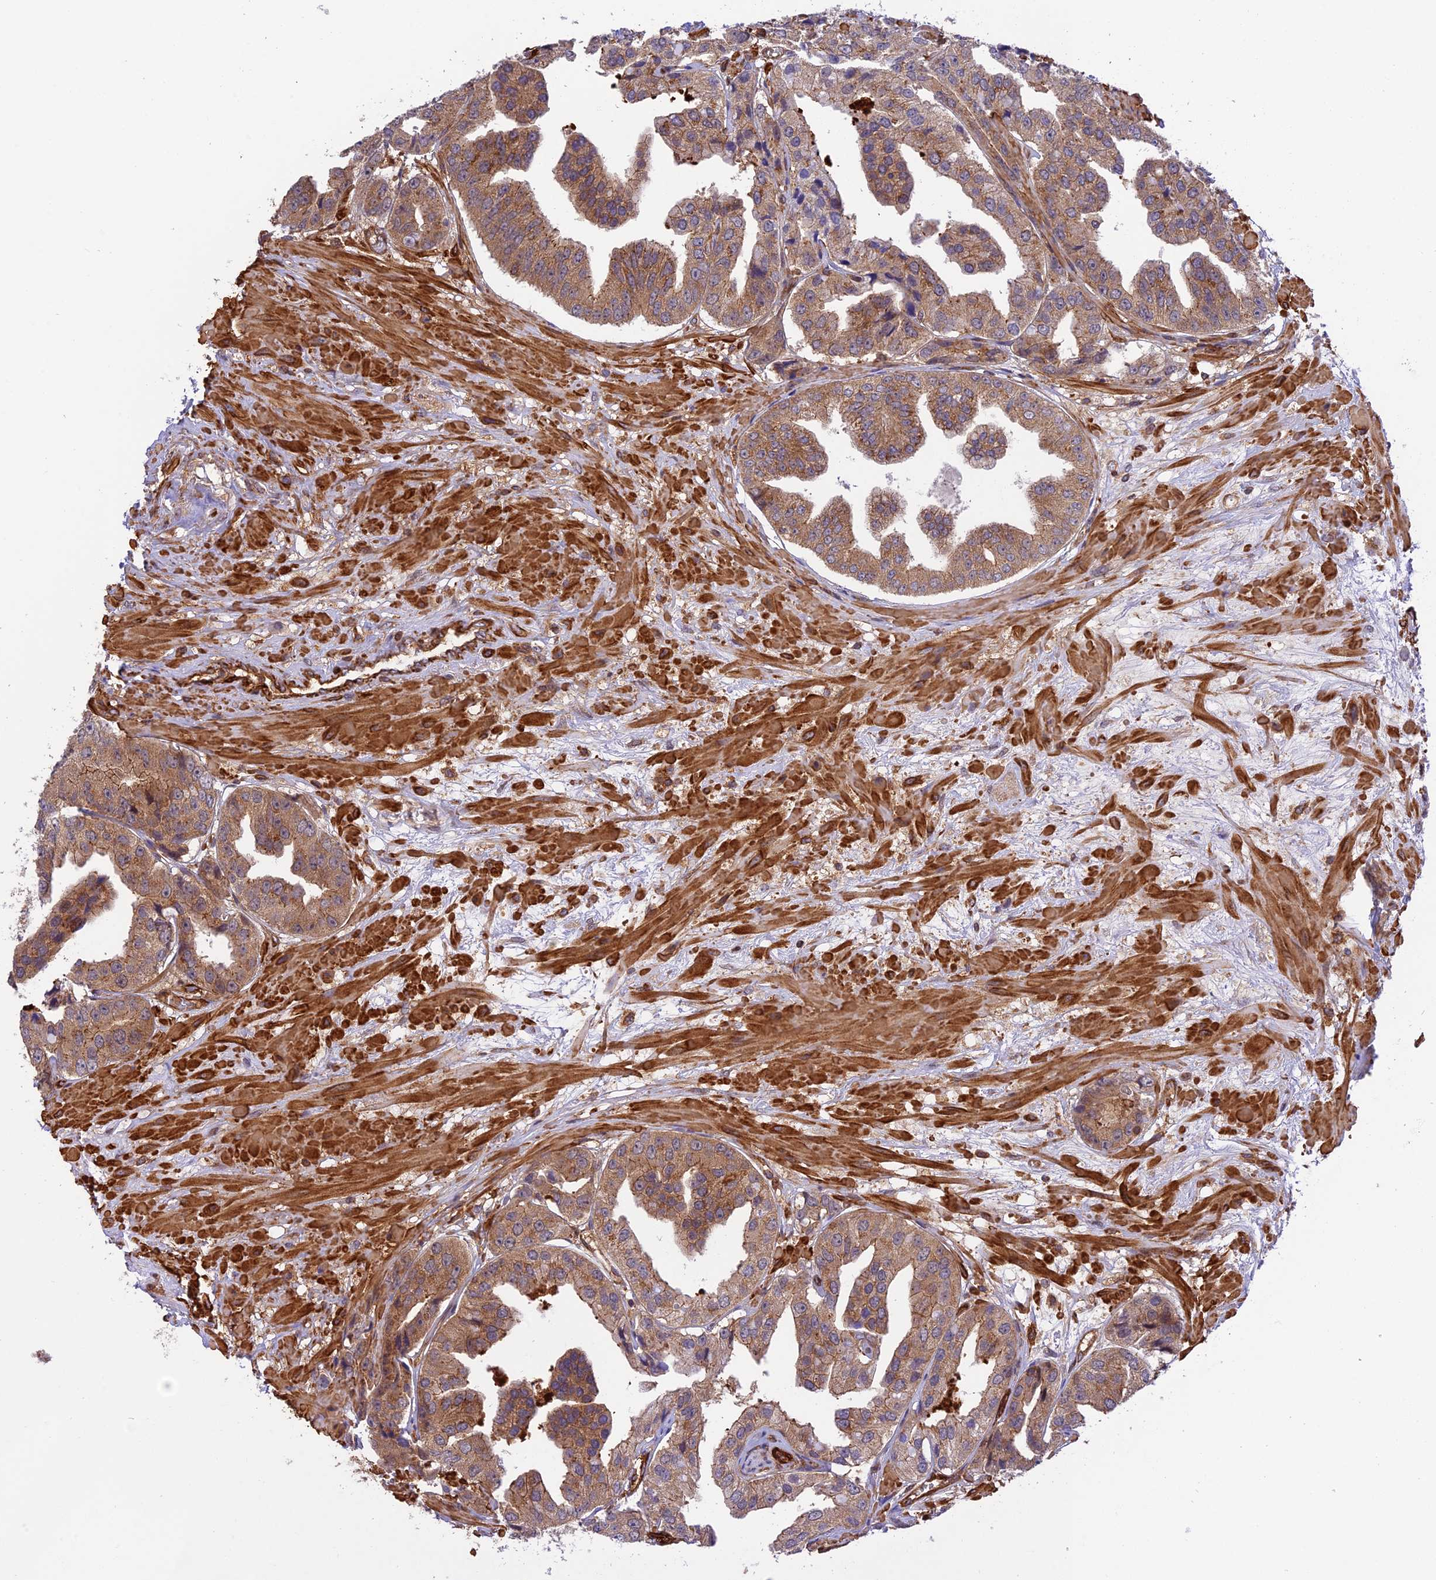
{"staining": {"intensity": "moderate", "quantity": ">75%", "location": "cytoplasmic/membranous"}, "tissue": "prostate cancer", "cell_type": "Tumor cells", "image_type": "cancer", "snomed": [{"axis": "morphology", "description": "Adenocarcinoma, High grade"}, {"axis": "topography", "description": "Prostate"}], "caption": "Tumor cells exhibit medium levels of moderate cytoplasmic/membranous expression in about >75% of cells in prostate cancer. The staining was performed using DAB (3,3'-diaminobenzidine) to visualize the protein expression in brown, while the nuclei were stained in blue with hematoxylin (Magnification: 20x).", "gene": "EVI5L", "patient": {"sex": "male", "age": 63}}